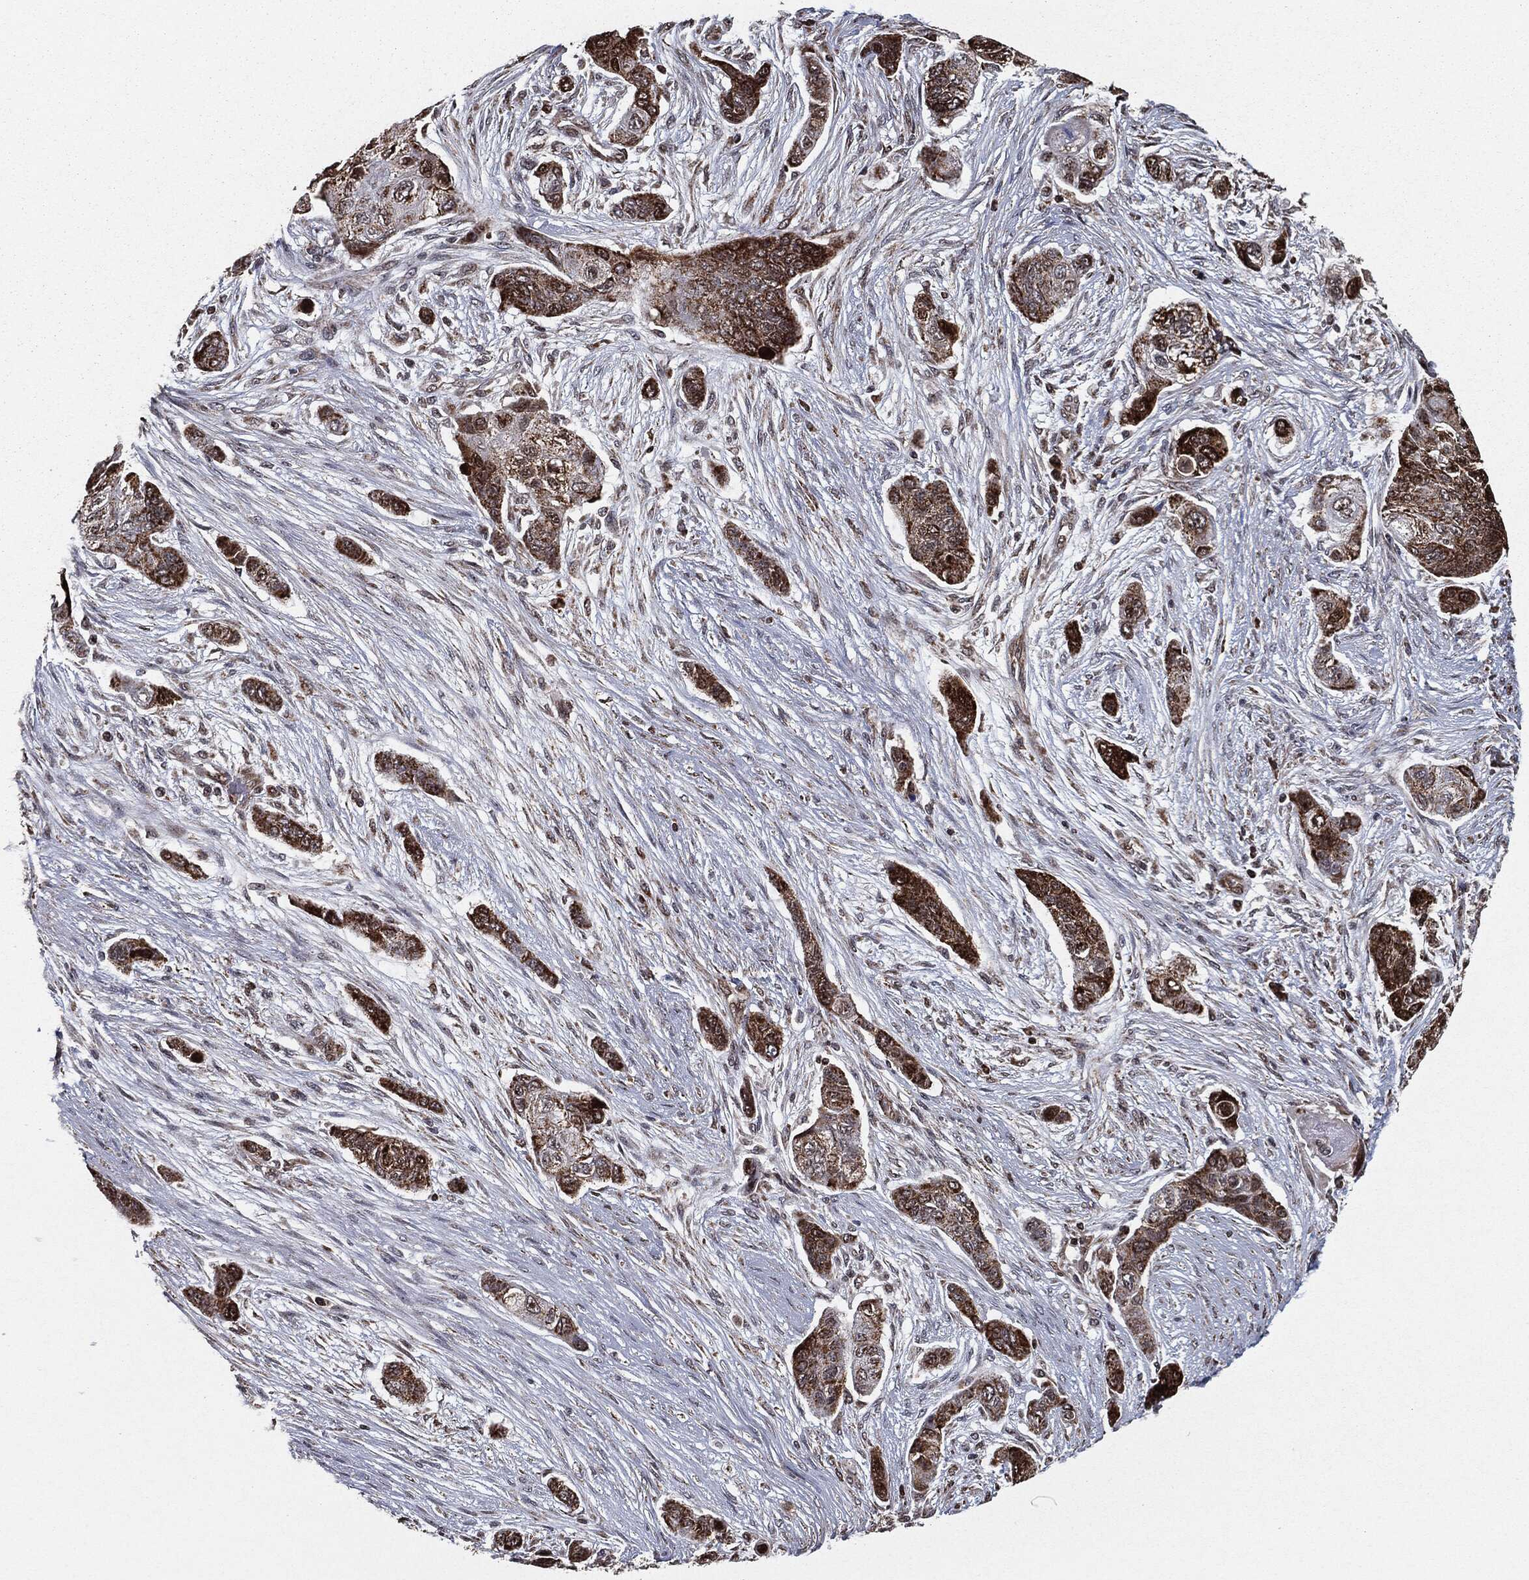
{"staining": {"intensity": "moderate", "quantity": ">75%", "location": "cytoplasmic/membranous"}, "tissue": "lung cancer", "cell_type": "Tumor cells", "image_type": "cancer", "snomed": [{"axis": "morphology", "description": "Squamous cell carcinoma, NOS"}, {"axis": "topography", "description": "Lung"}], "caption": "The image displays staining of lung squamous cell carcinoma, revealing moderate cytoplasmic/membranous protein positivity (brown color) within tumor cells. Using DAB (3,3'-diaminobenzidine) (brown) and hematoxylin (blue) stains, captured at high magnification using brightfield microscopy.", "gene": "CHCHD2", "patient": {"sex": "male", "age": 69}}